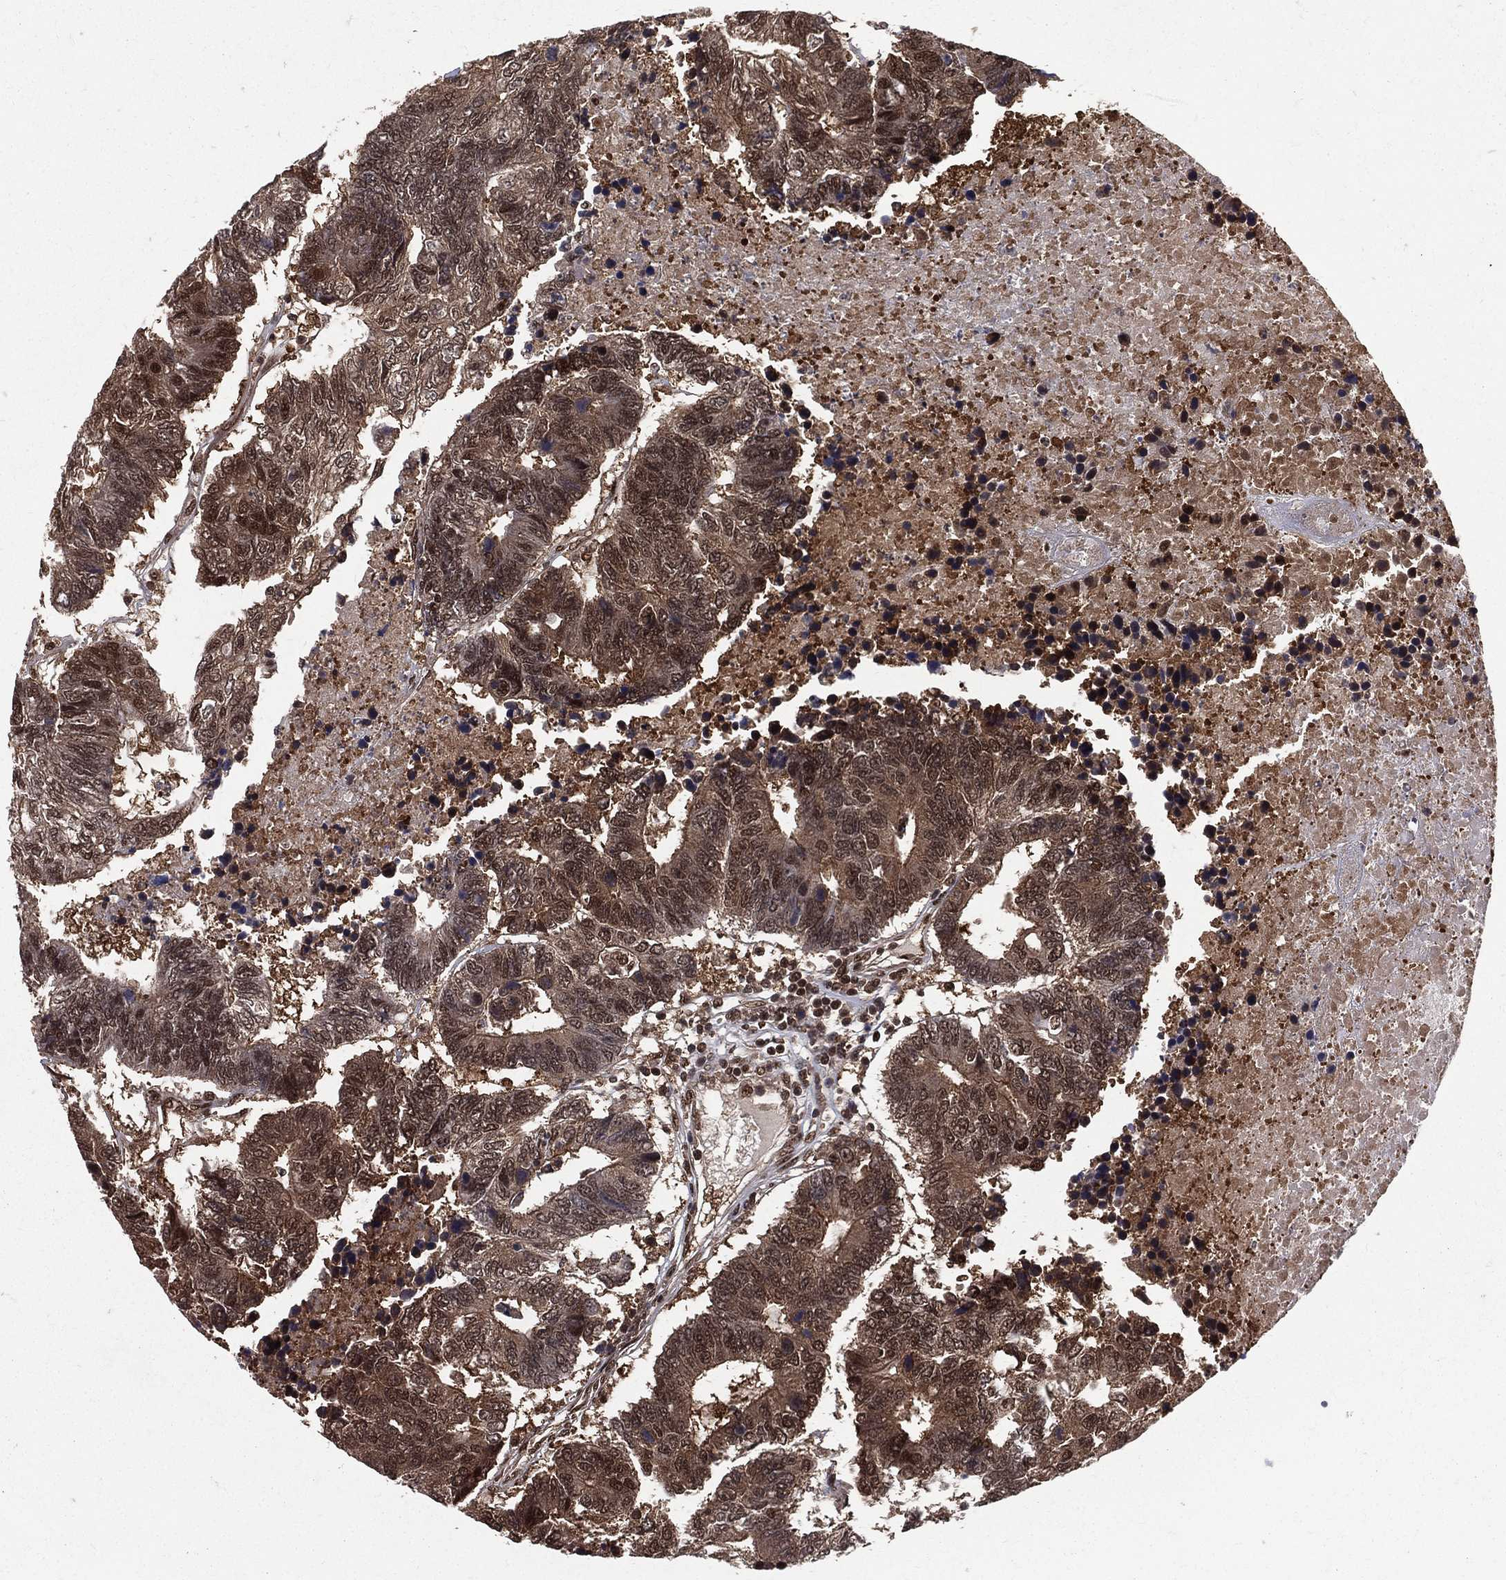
{"staining": {"intensity": "moderate", "quantity": "<25%", "location": "cytoplasmic/membranous,nuclear"}, "tissue": "colorectal cancer", "cell_type": "Tumor cells", "image_type": "cancer", "snomed": [{"axis": "morphology", "description": "Adenocarcinoma, NOS"}, {"axis": "topography", "description": "Colon"}], "caption": "Immunohistochemistry of human colorectal cancer (adenocarcinoma) reveals low levels of moderate cytoplasmic/membranous and nuclear staining in about <25% of tumor cells.", "gene": "COPS4", "patient": {"sex": "female", "age": 48}}